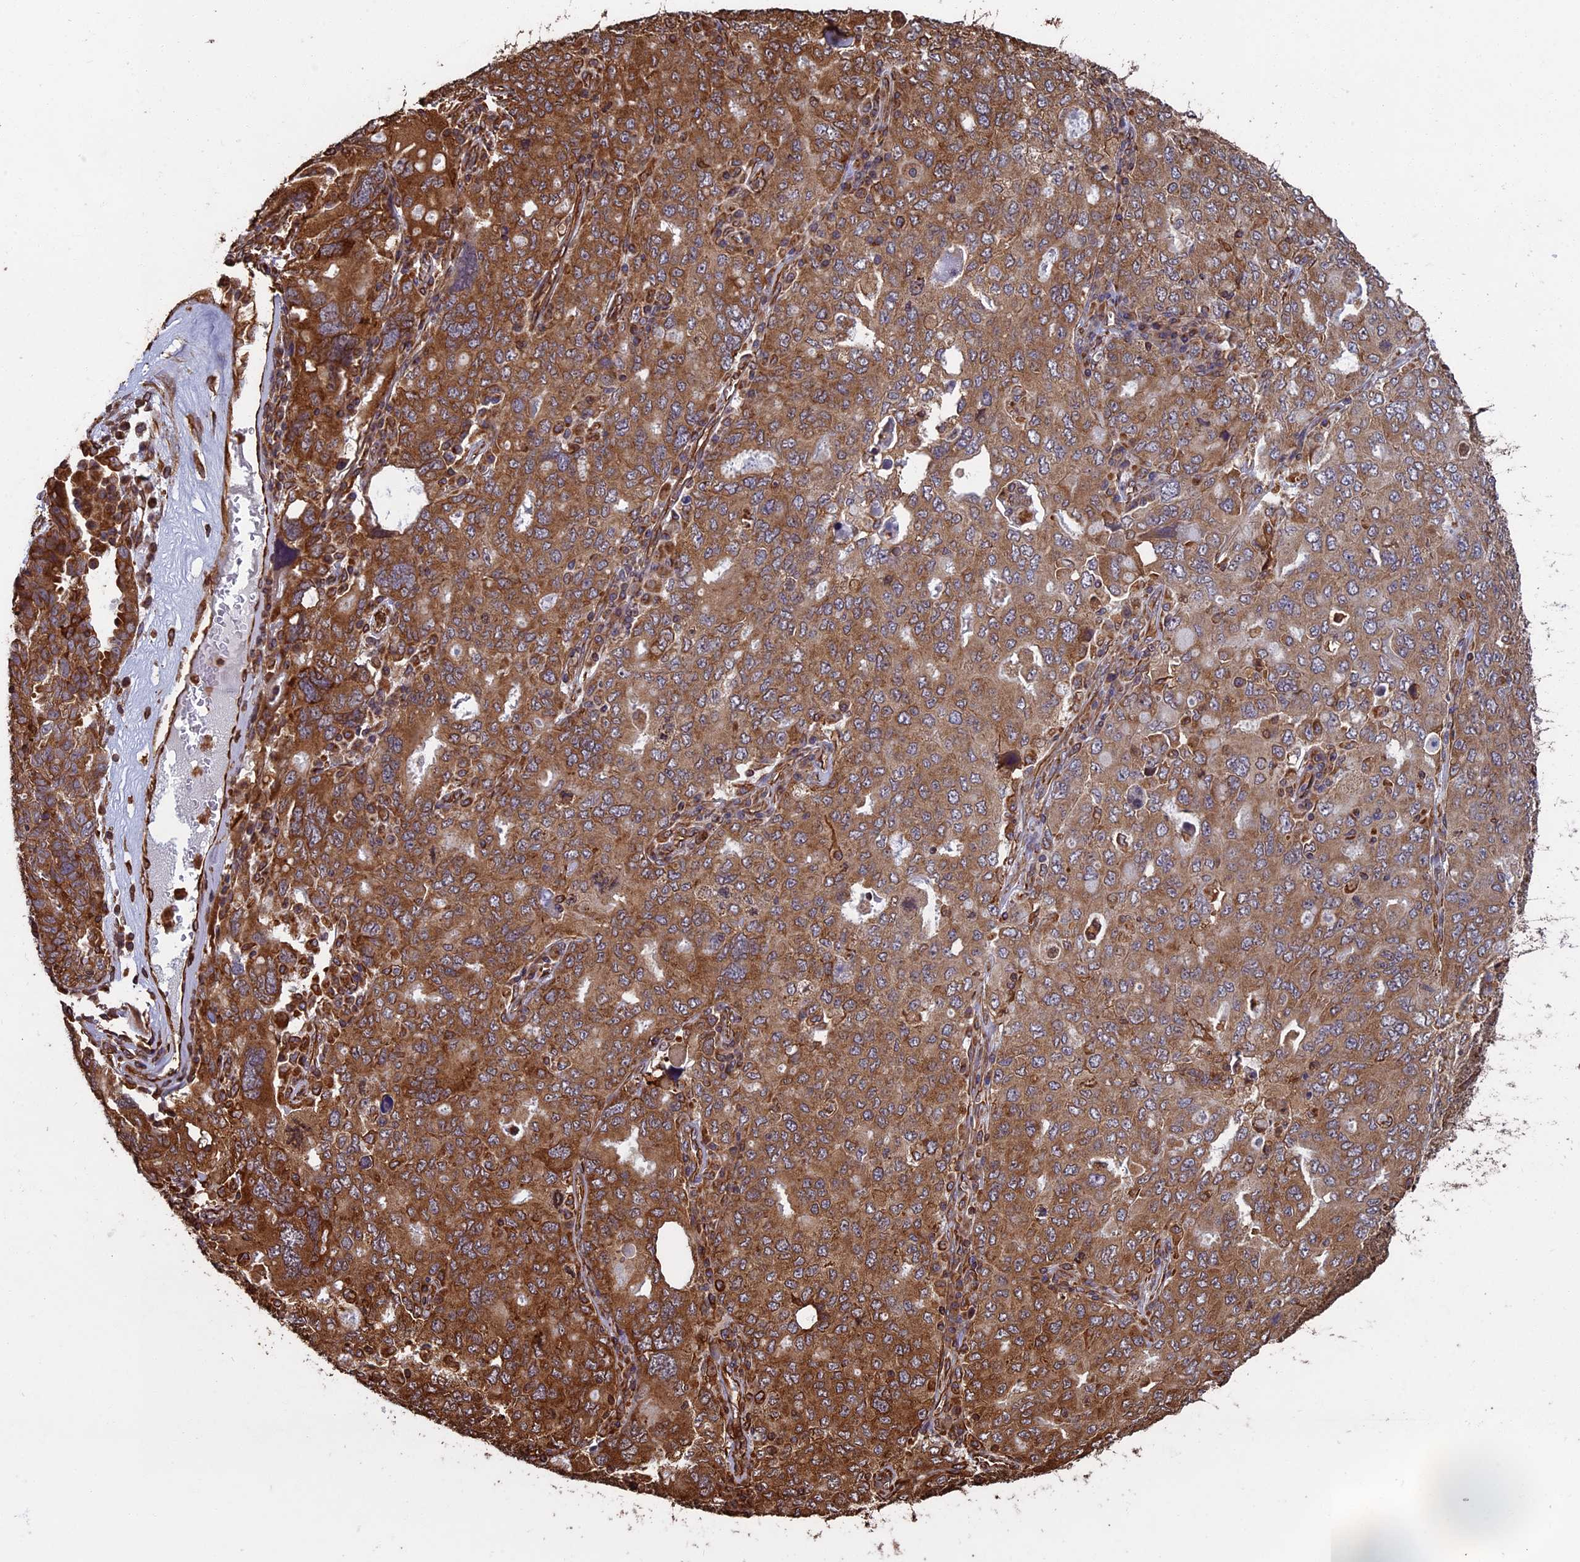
{"staining": {"intensity": "moderate", "quantity": ">75%", "location": "cytoplasmic/membranous"}, "tissue": "ovarian cancer", "cell_type": "Tumor cells", "image_type": "cancer", "snomed": [{"axis": "morphology", "description": "Carcinoma, endometroid"}, {"axis": "topography", "description": "Ovary"}], "caption": "Brown immunohistochemical staining in ovarian endometroid carcinoma exhibits moderate cytoplasmic/membranous staining in approximately >75% of tumor cells.", "gene": "CCDC124", "patient": {"sex": "female", "age": 62}}